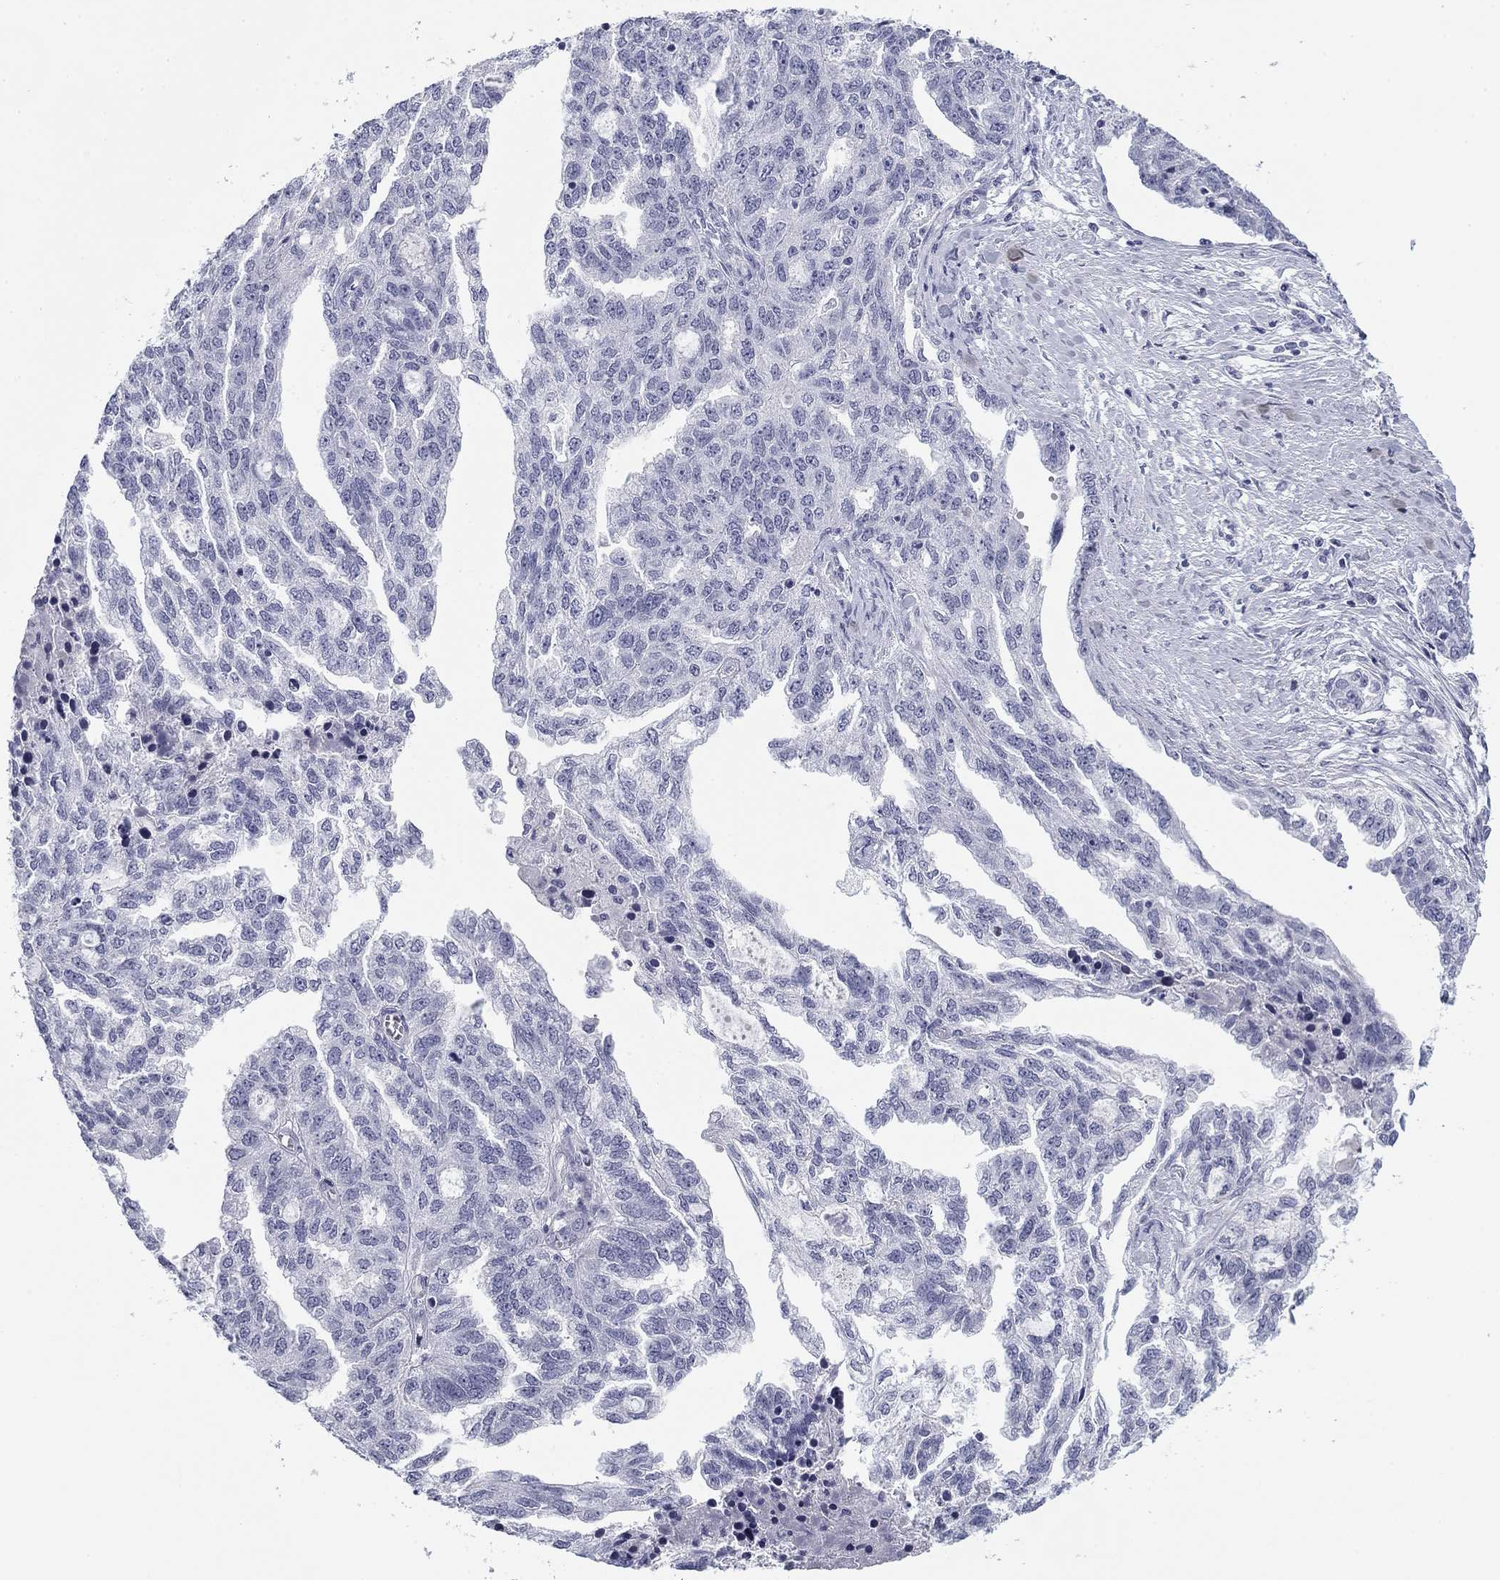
{"staining": {"intensity": "negative", "quantity": "none", "location": "none"}, "tissue": "ovarian cancer", "cell_type": "Tumor cells", "image_type": "cancer", "snomed": [{"axis": "morphology", "description": "Cystadenocarcinoma, serous, NOS"}, {"axis": "topography", "description": "Ovary"}], "caption": "Human ovarian serous cystadenocarcinoma stained for a protein using immunohistochemistry (IHC) displays no staining in tumor cells.", "gene": "PRPH", "patient": {"sex": "female", "age": 51}}